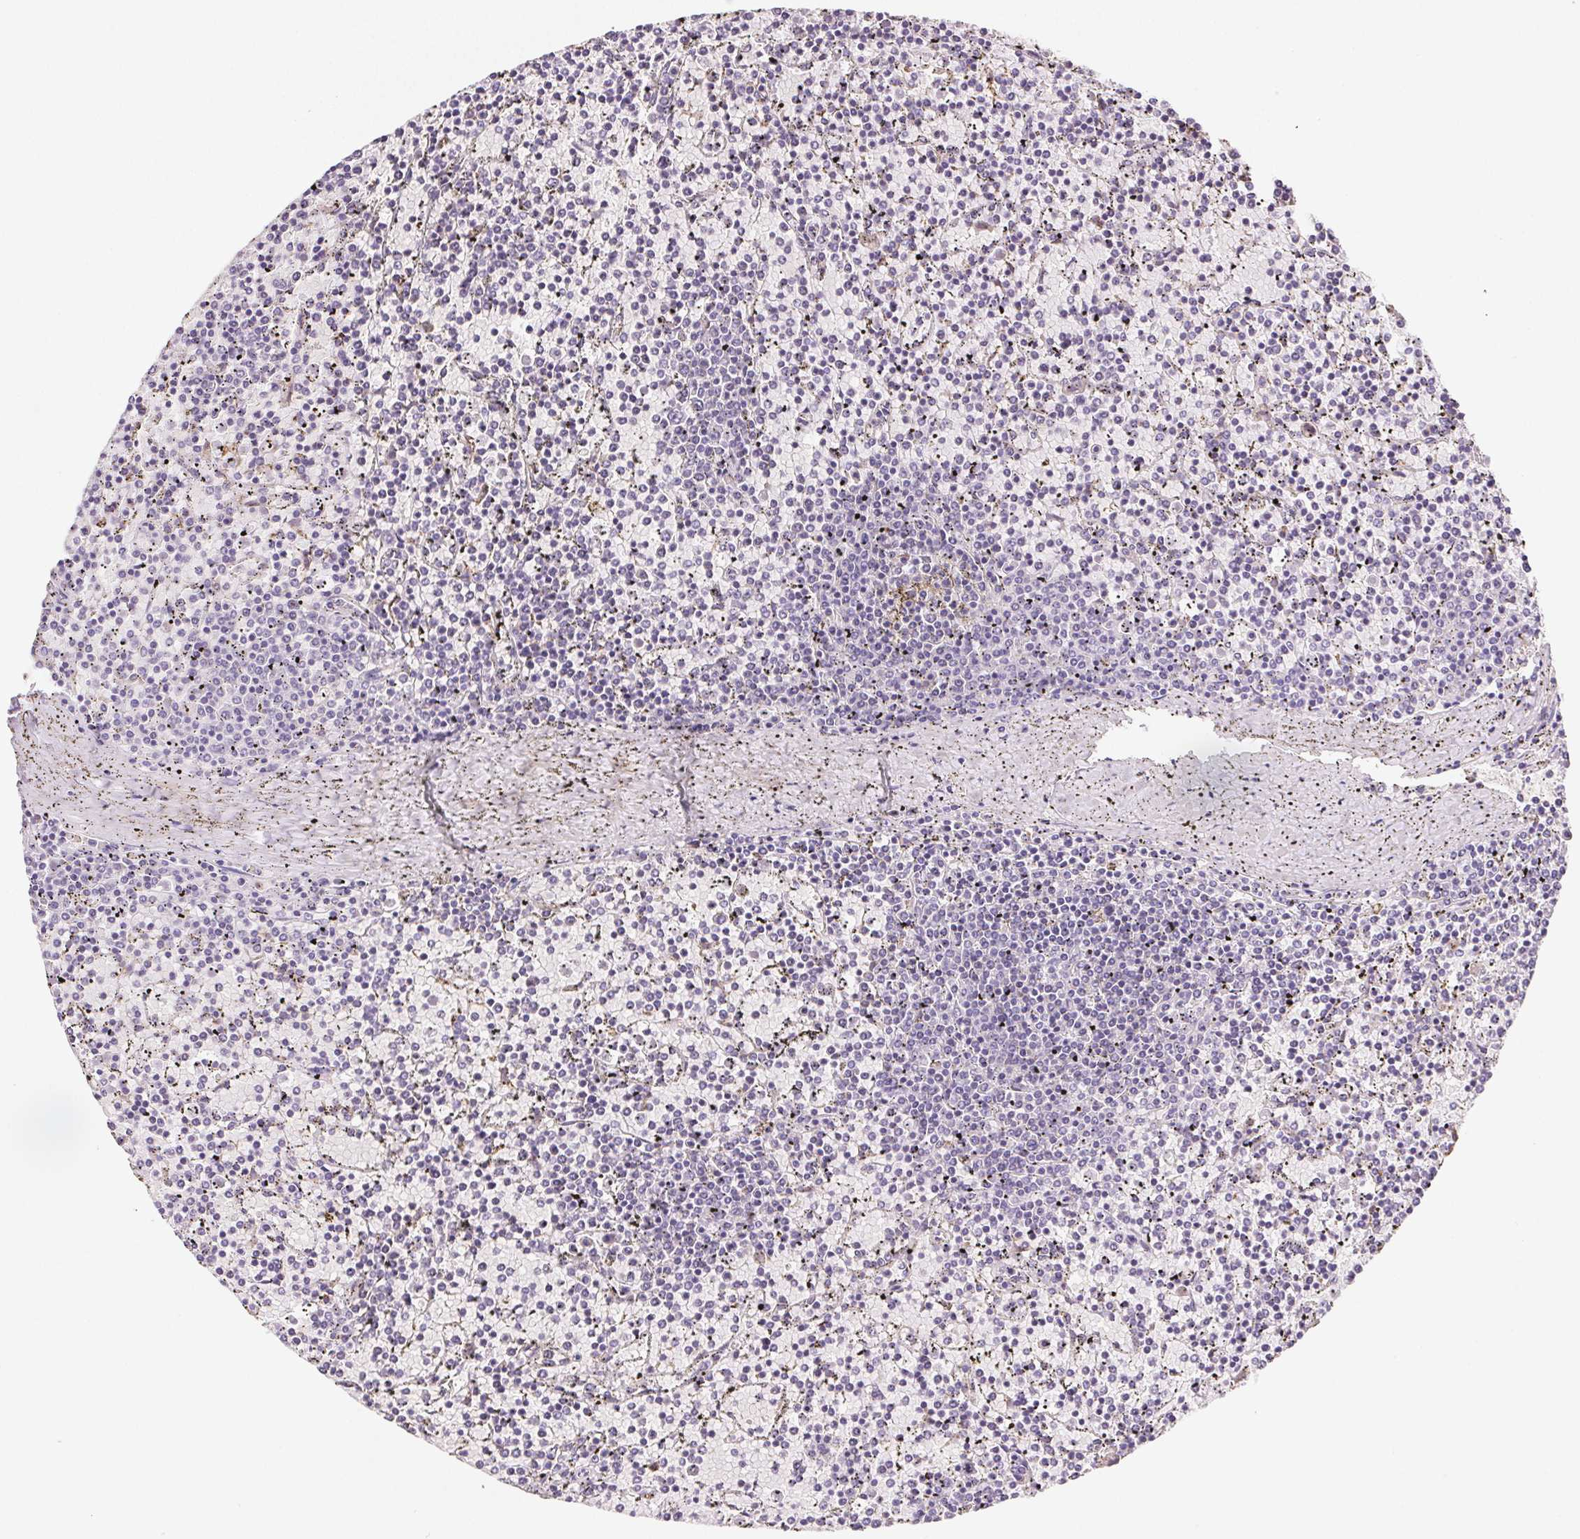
{"staining": {"intensity": "negative", "quantity": "none", "location": "none"}, "tissue": "lymphoma", "cell_type": "Tumor cells", "image_type": "cancer", "snomed": [{"axis": "morphology", "description": "Malignant lymphoma, non-Hodgkin's type, Low grade"}, {"axis": "topography", "description": "Spleen"}], "caption": "Immunohistochemistry (IHC) of human low-grade malignant lymphoma, non-Hodgkin's type demonstrates no expression in tumor cells.", "gene": "LIPA", "patient": {"sex": "female", "age": 77}}